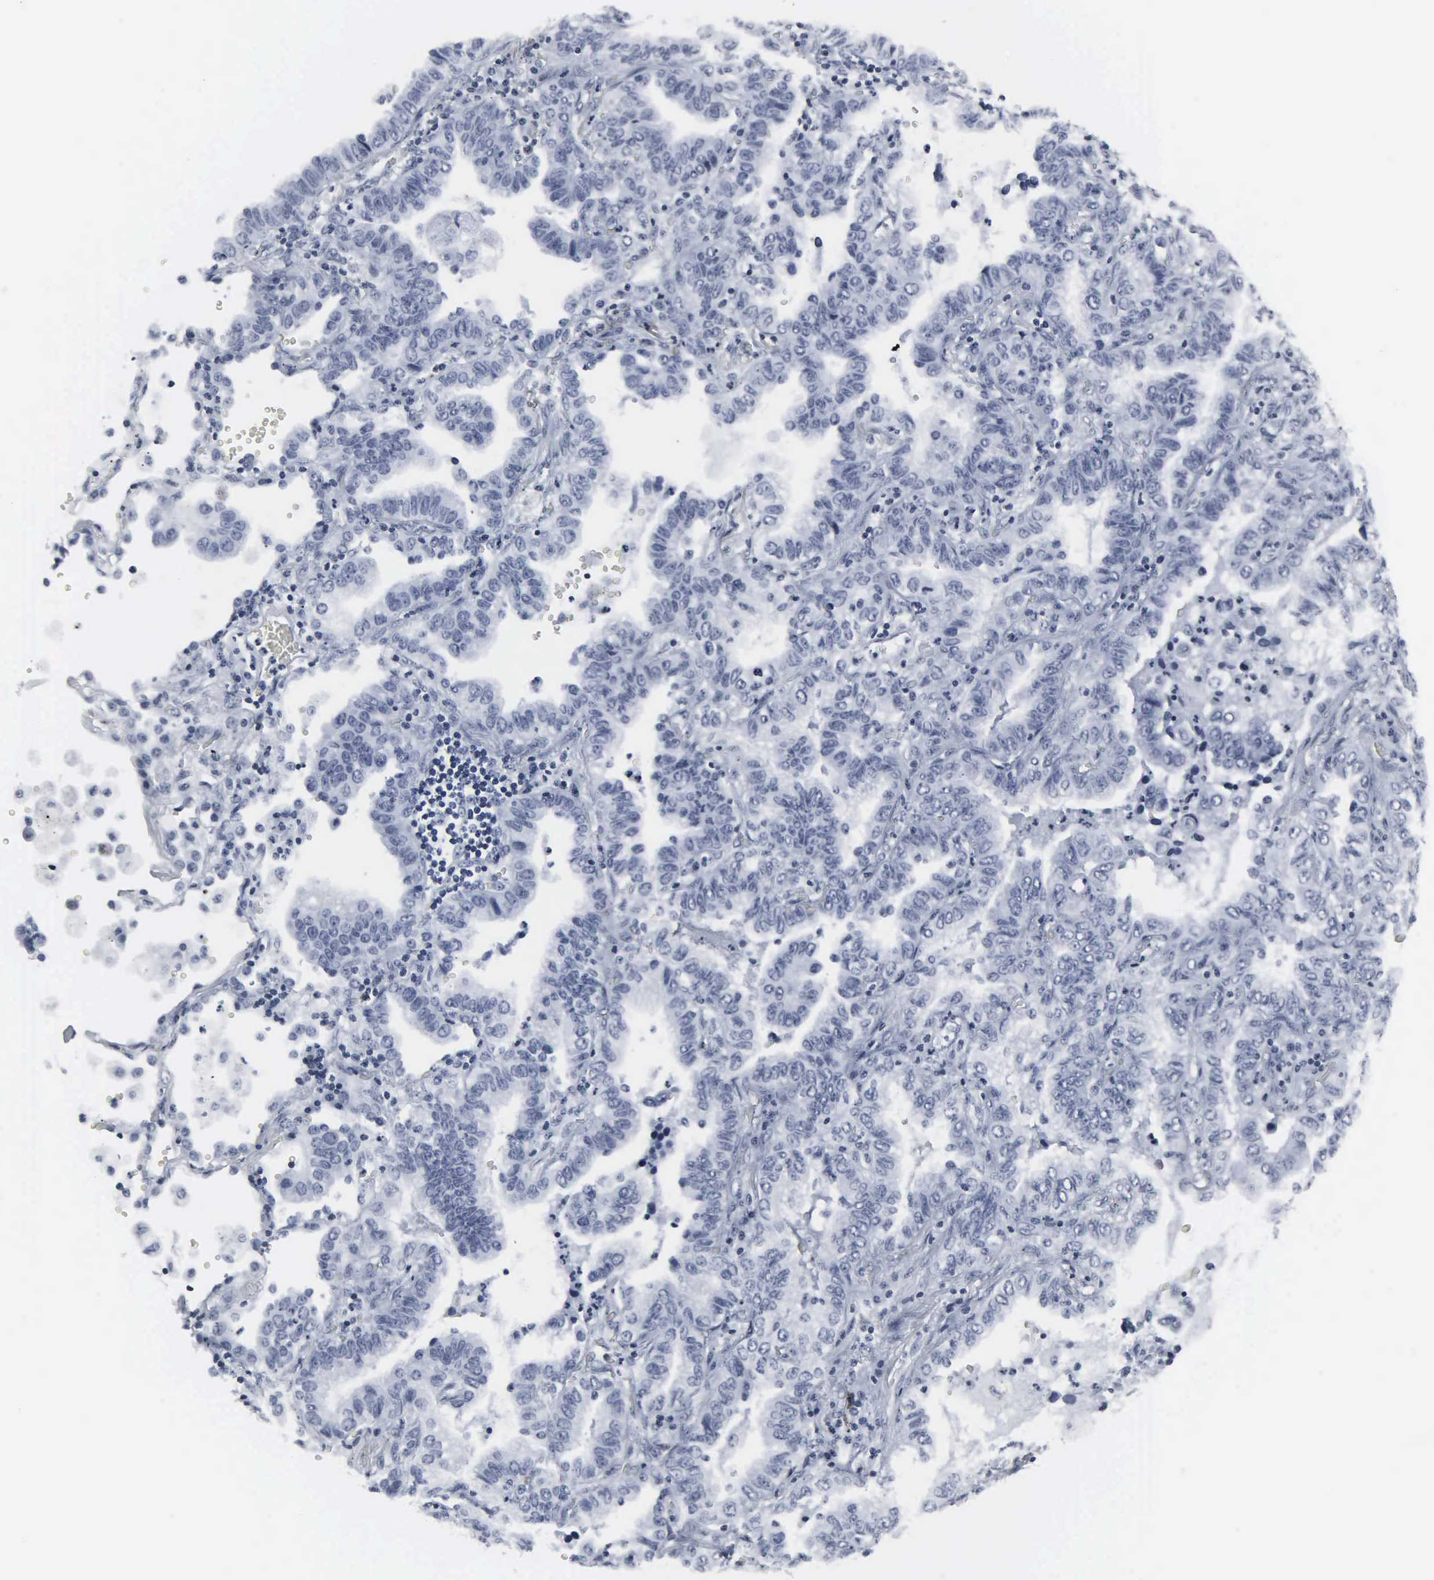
{"staining": {"intensity": "negative", "quantity": "none", "location": "none"}, "tissue": "lung cancer", "cell_type": "Tumor cells", "image_type": "cancer", "snomed": [{"axis": "morphology", "description": "Adenocarcinoma, NOS"}, {"axis": "topography", "description": "Lung"}], "caption": "Tumor cells show no significant protein staining in lung cancer.", "gene": "DGCR2", "patient": {"sex": "female", "age": 50}}